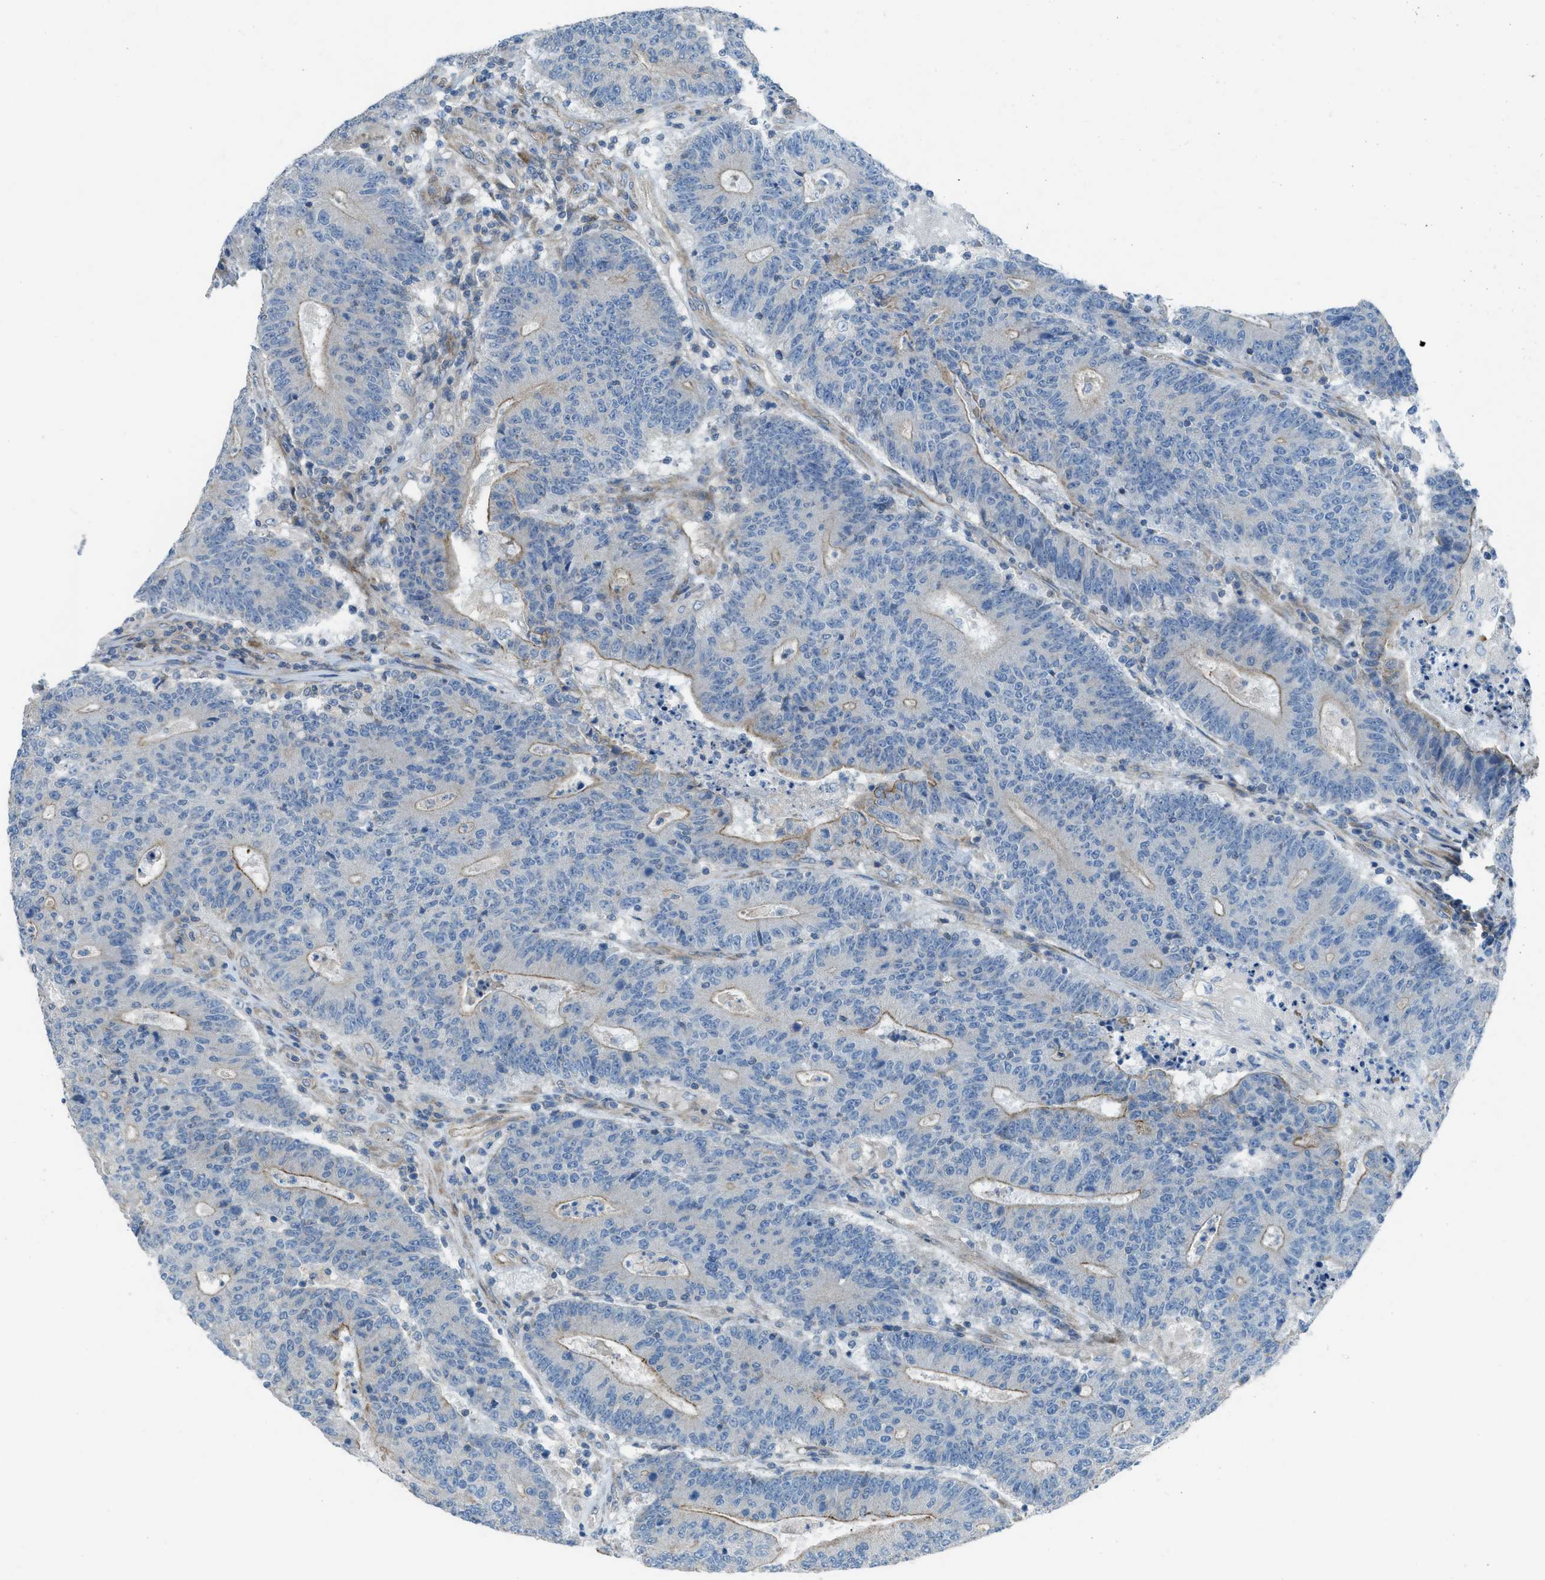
{"staining": {"intensity": "moderate", "quantity": "<25%", "location": "cytoplasmic/membranous"}, "tissue": "colorectal cancer", "cell_type": "Tumor cells", "image_type": "cancer", "snomed": [{"axis": "morphology", "description": "Normal tissue, NOS"}, {"axis": "morphology", "description": "Adenocarcinoma, NOS"}, {"axis": "topography", "description": "Colon"}], "caption": "Immunohistochemical staining of human adenocarcinoma (colorectal) reveals low levels of moderate cytoplasmic/membranous positivity in approximately <25% of tumor cells.", "gene": "PRKN", "patient": {"sex": "female", "age": 75}}